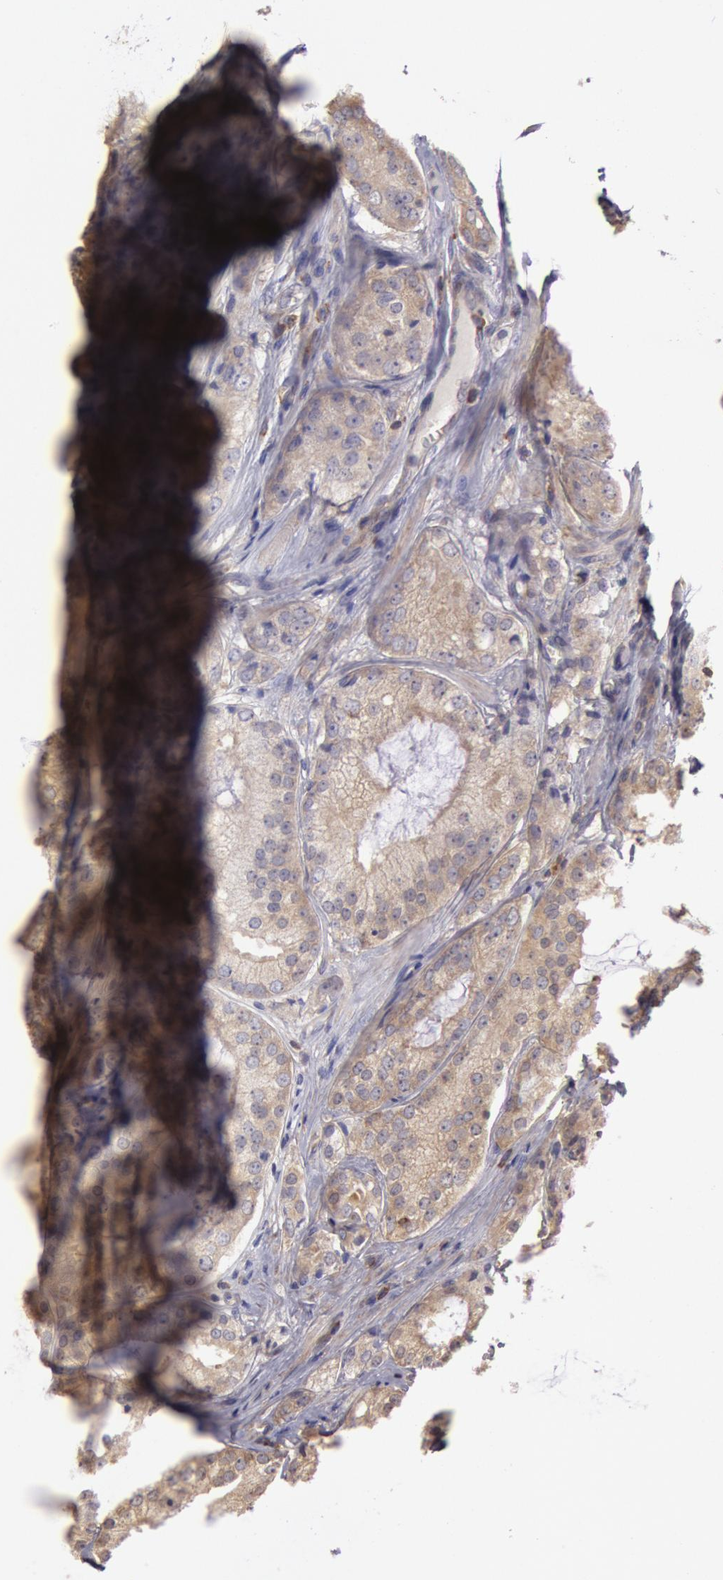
{"staining": {"intensity": "moderate", "quantity": ">75%", "location": "cytoplasmic/membranous"}, "tissue": "prostate cancer", "cell_type": "Tumor cells", "image_type": "cancer", "snomed": [{"axis": "morphology", "description": "Adenocarcinoma, Medium grade"}, {"axis": "topography", "description": "Prostate"}], "caption": "Moderate cytoplasmic/membranous protein staining is identified in about >75% of tumor cells in prostate medium-grade adenocarcinoma. (DAB IHC, brown staining for protein, blue staining for nuclei).", "gene": "NMT2", "patient": {"sex": "male", "age": 60}}